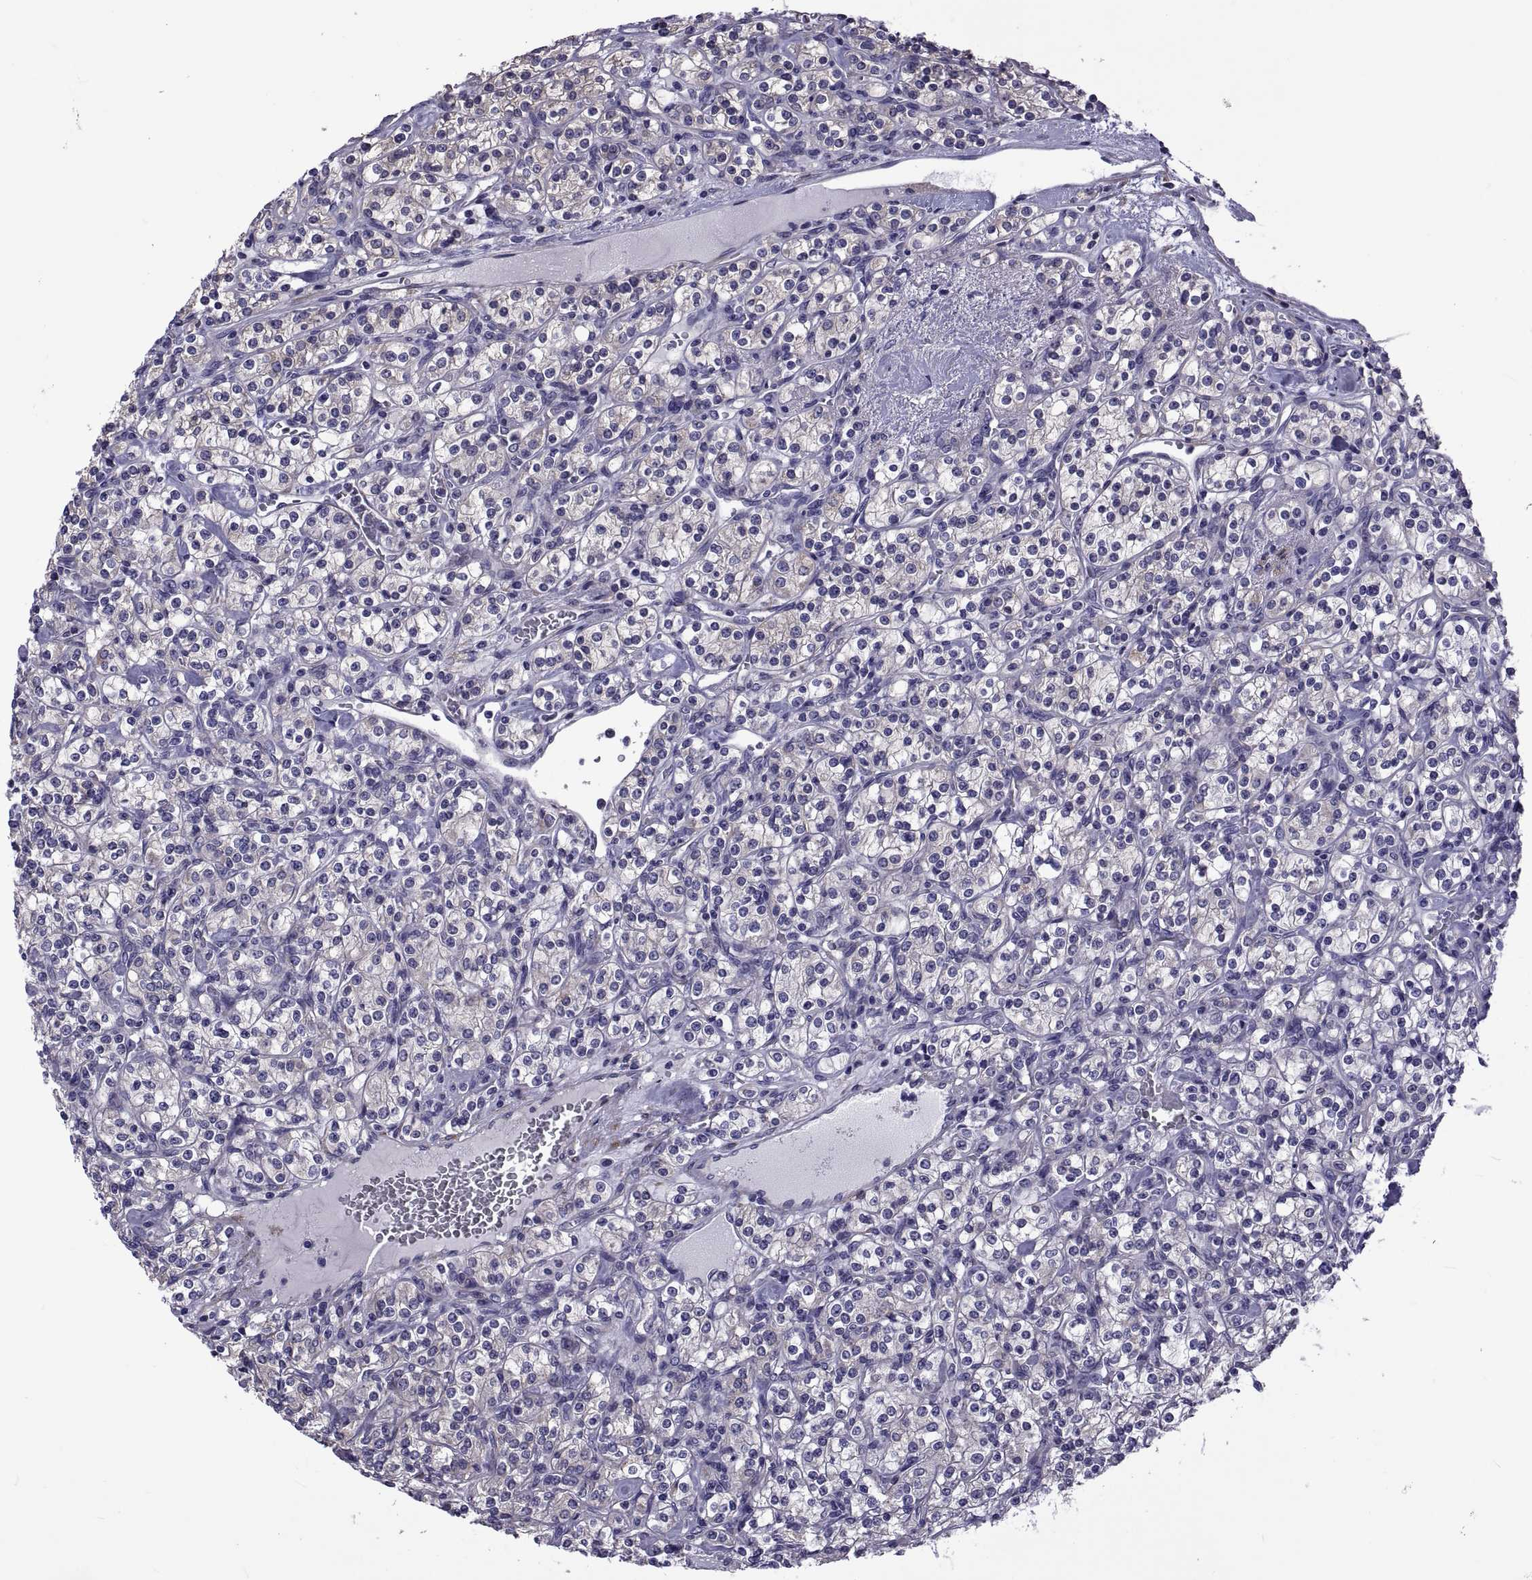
{"staining": {"intensity": "negative", "quantity": "none", "location": "none"}, "tissue": "renal cancer", "cell_type": "Tumor cells", "image_type": "cancer", "snomed": [{"axis": "morphology", "description": "Adenocarcinoma, NOS"}, {"axis": "topography", "description": "Kidney"}], "caption": "An IHC micrograph of adenocarcinoma (renal) is shown. There is no staining in tumor cells of adenocarcinoma (renal). (DAB (3,3'-diaminobenzidine) immunohistochemistry (IHC), high magnification).", "gene": "TMC3", "patient": {"sex": "male", "age": 77}}